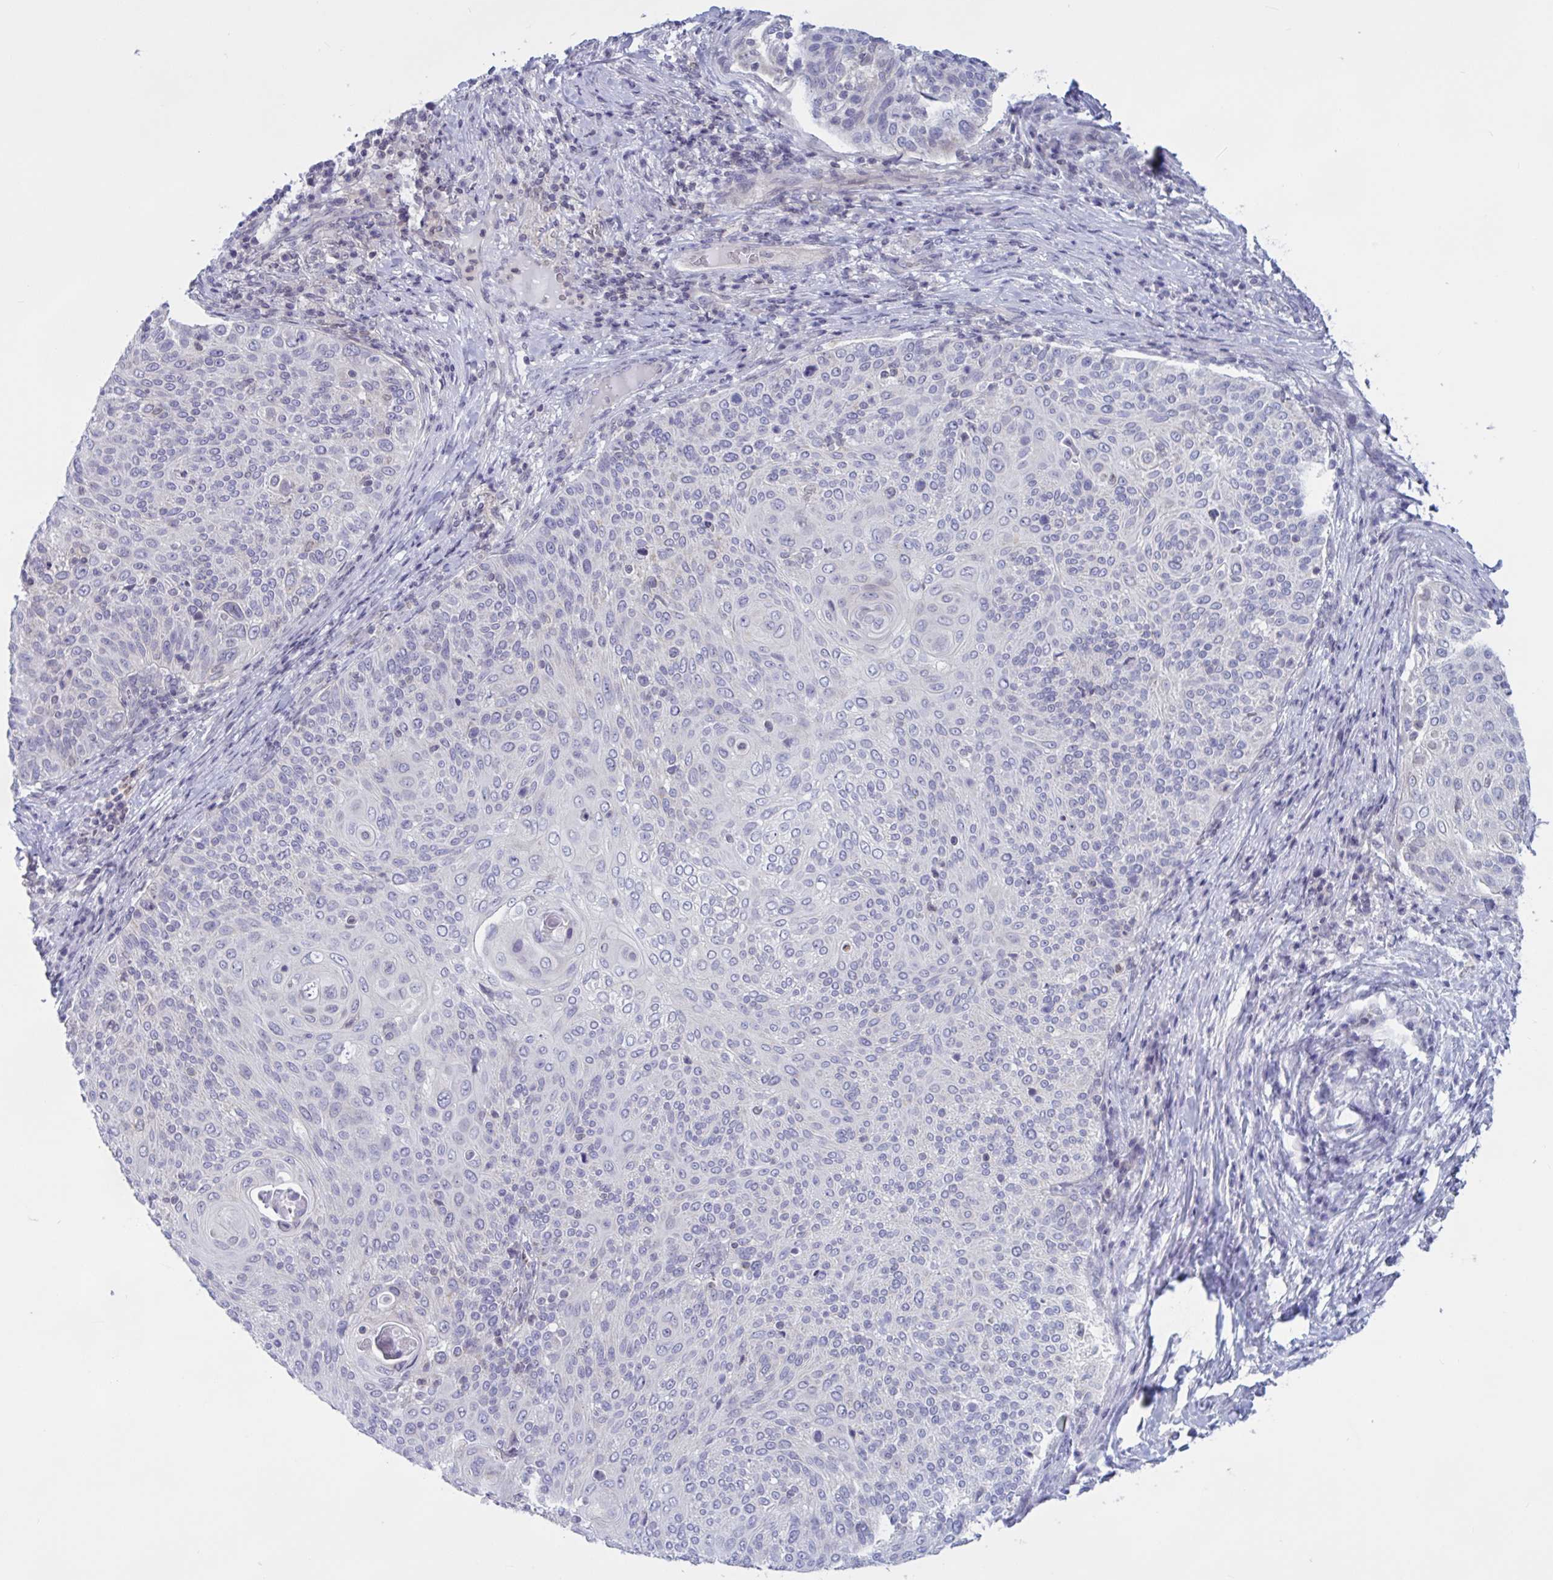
{"staining": {"intensity": "negative", "quantity": "none", "location": "none"}, "tissue": "cervical cancer", "cell_type": "Tumor cells", "image_type": "cancer", "snomed": [{"axis": "morphology", "description": "Squamous cell carcinoma, NOS"}, {"axis": "topography", "description": "Cervix"}], "caption": "DAB immunohistochemical staining of cervical cancer (squamous cell carcinoma) exhibits no significant staining in tumor cells.", "gene": "TANK", "patient": {"sex": "female", "age": 31}}